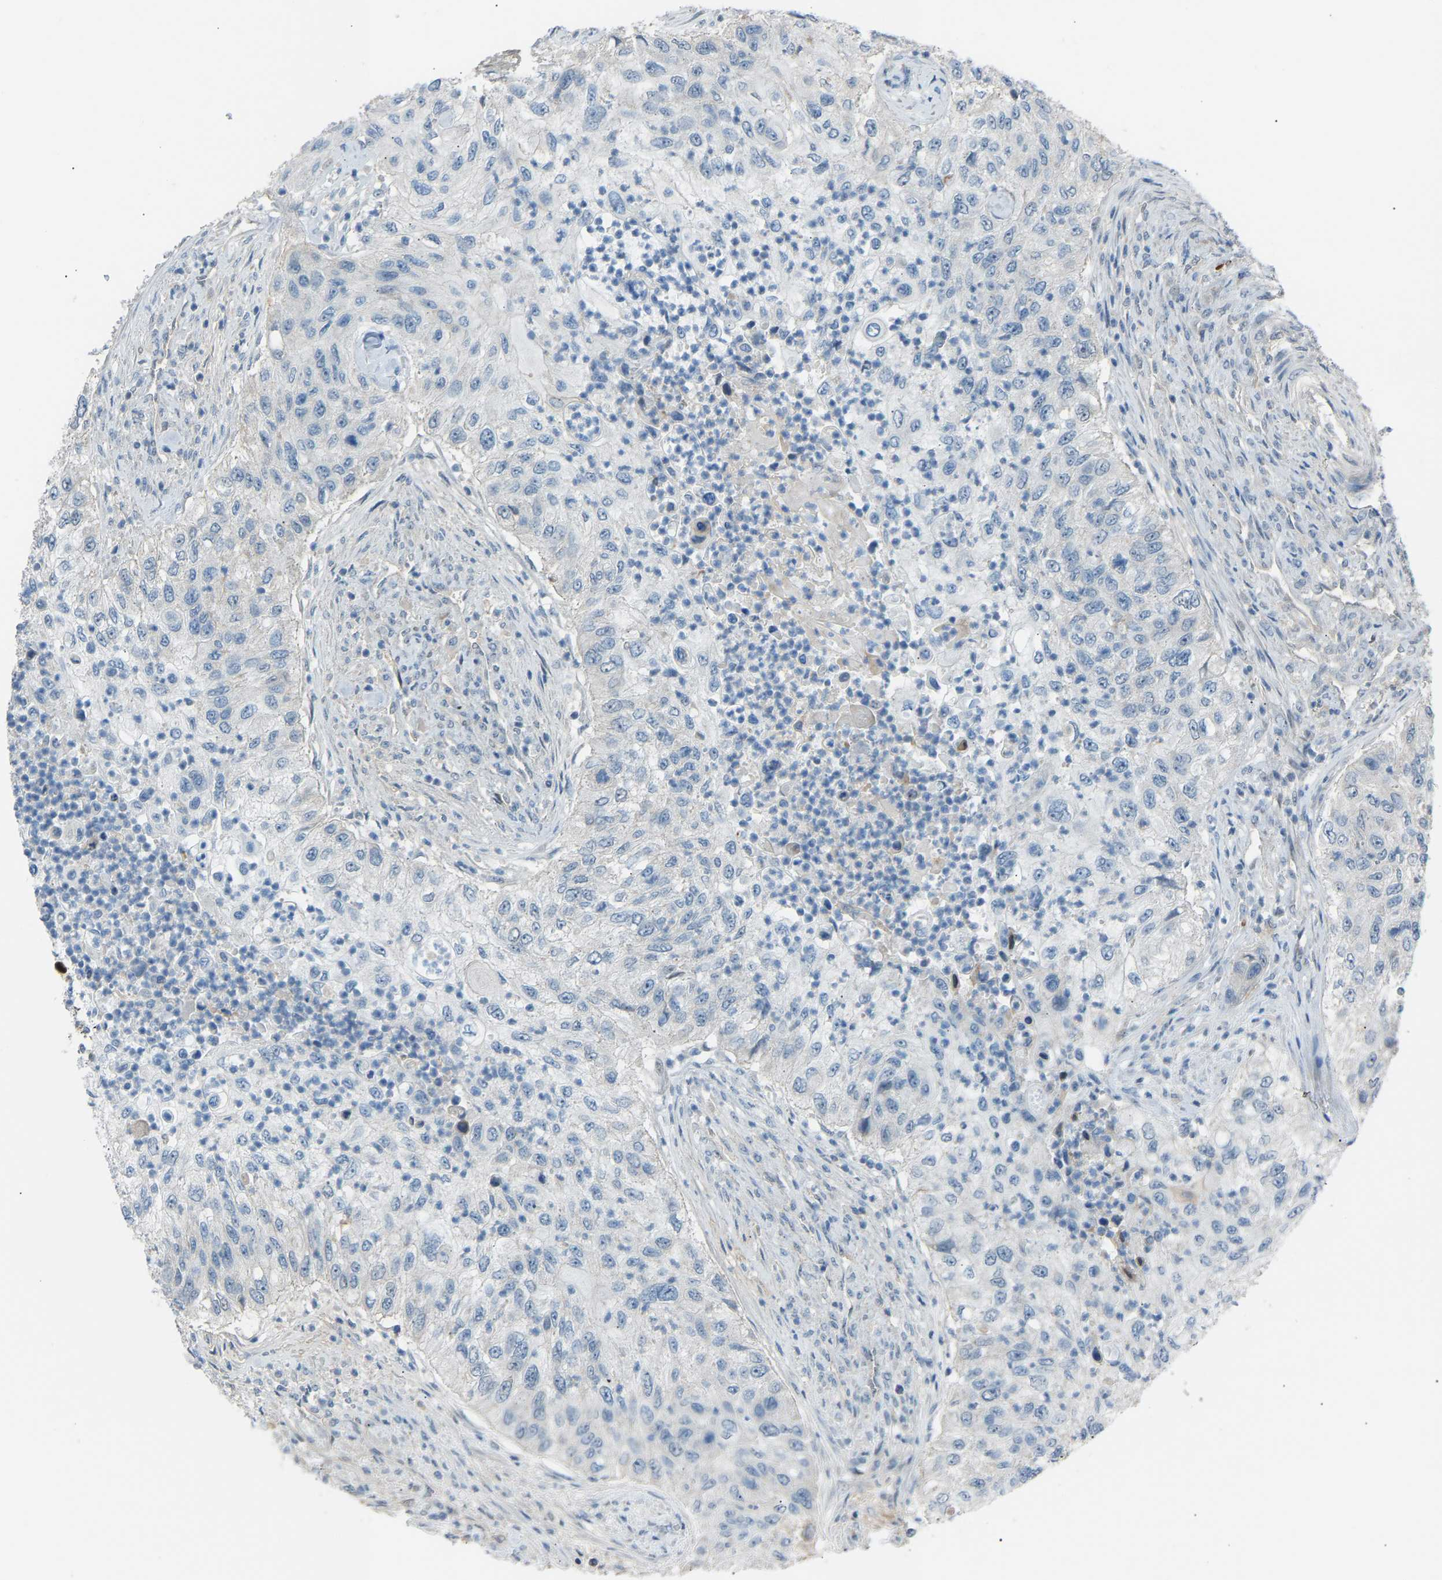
{"staining": {"intensity": "negative", "quantity": "none", "location": "none"}, "tissue": "urothelial cancer", "cell_type": "Tumor cells", "image_type": "cancer", "snomed": [{"axis": "morphology", "description": "Urothelial carcinoma, High grade"}, {"axis": "topography", "description": "Urinary bladder"}], "caption": "Immunohistochemical staining of human urothelial carcinoma (high-grade) reveals no significant positivity in tumor cells.", "gene": "VPS41", "patient": {"sex": "female", "age": 60}}